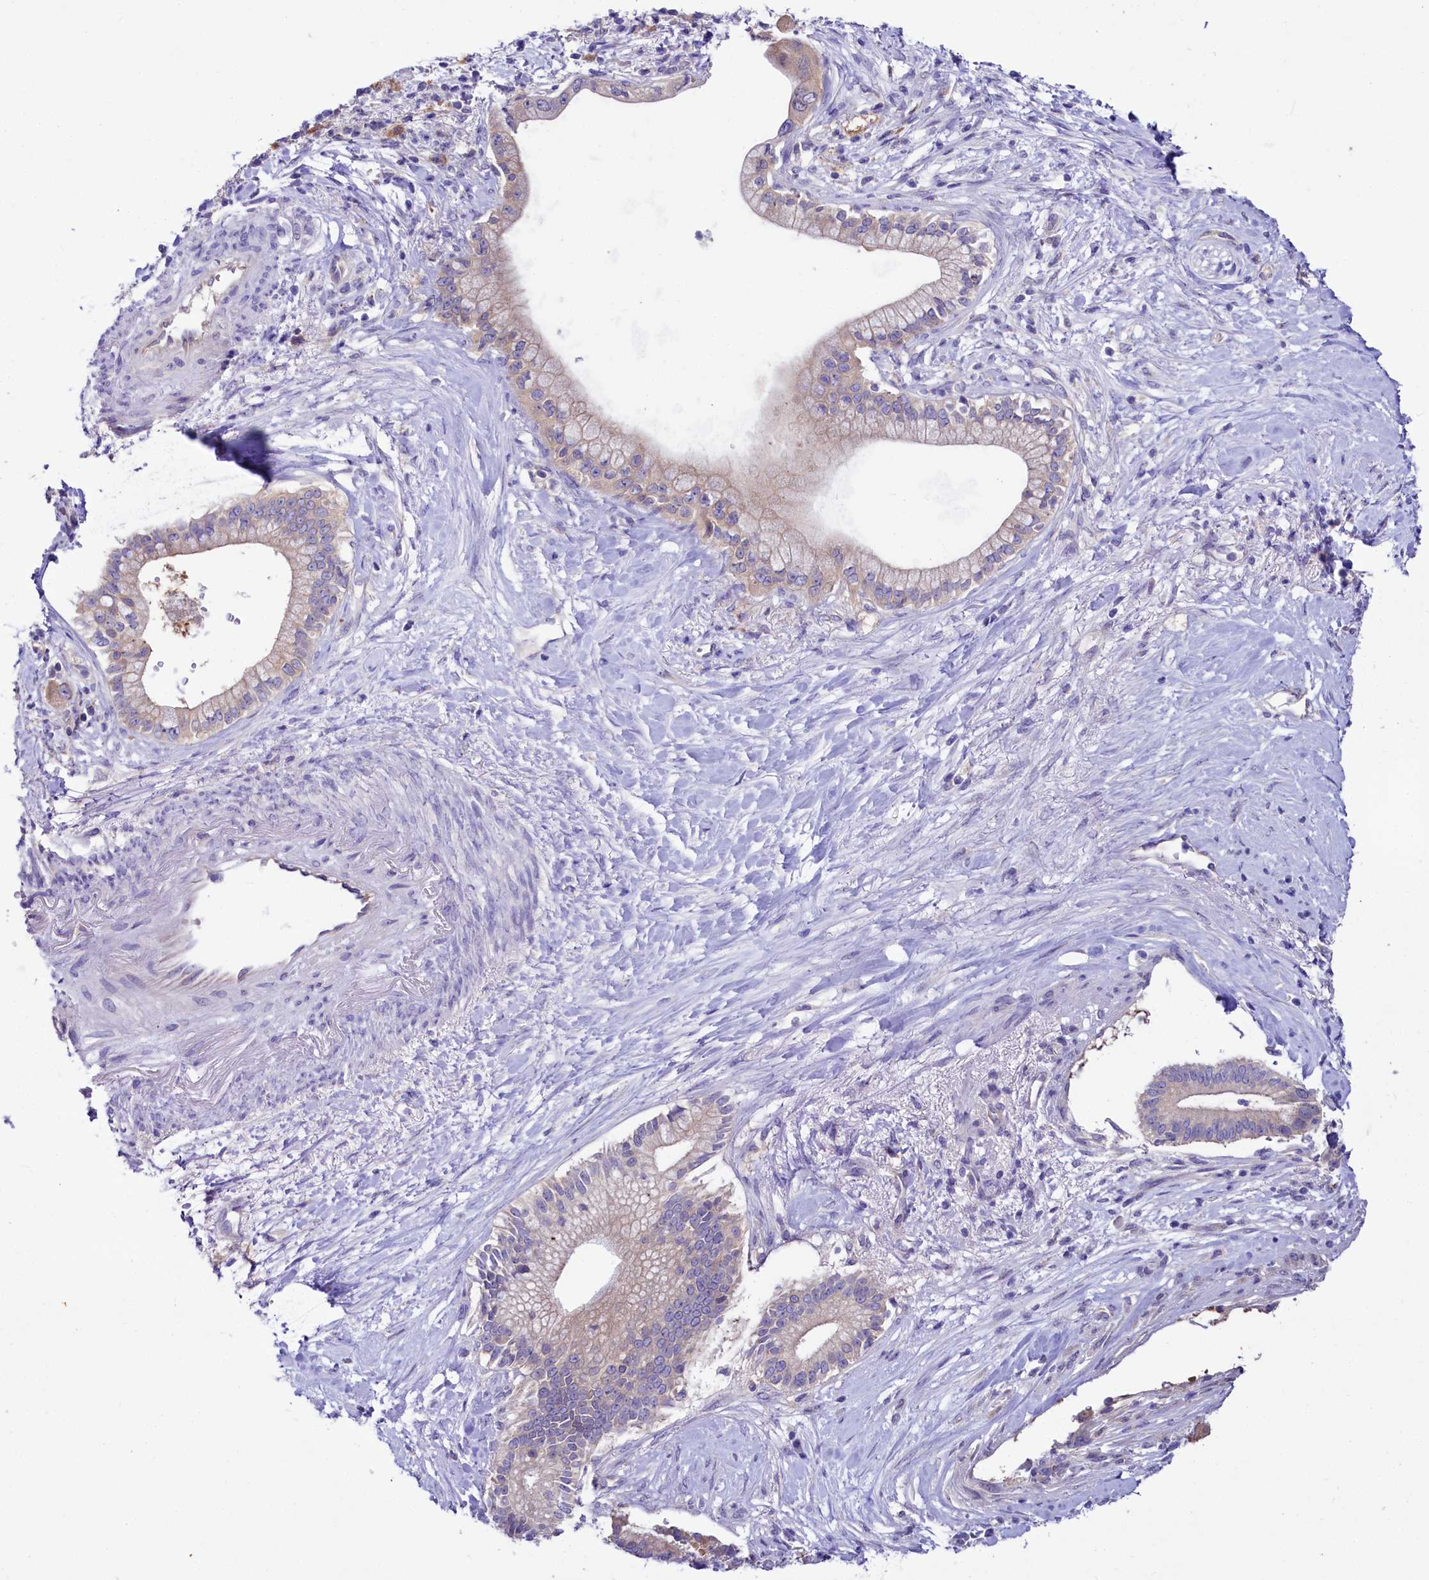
{"staining": {"intensity": "moderate", "quantity": "25%-75%", "location": "cytoplasmic/membranous"}, "tissue": "pancreatic cancer", "cell_type": "Tumor cells", "image_type": "cancer", "snomed": [{"axis": "morphology", "description": "Adenocarcinoma, NOS"}, {"axis": "topography", "description": "Pancreas"}], "caption": "Brown immunohistochemical staining in pancreatic adenocarcinoma reveals moderate cytoplasmic/membranous expression in about 25%-75% of tumor cells.", "gene": "ABHD5", "patient": {"sex": "male", "age": 68}}